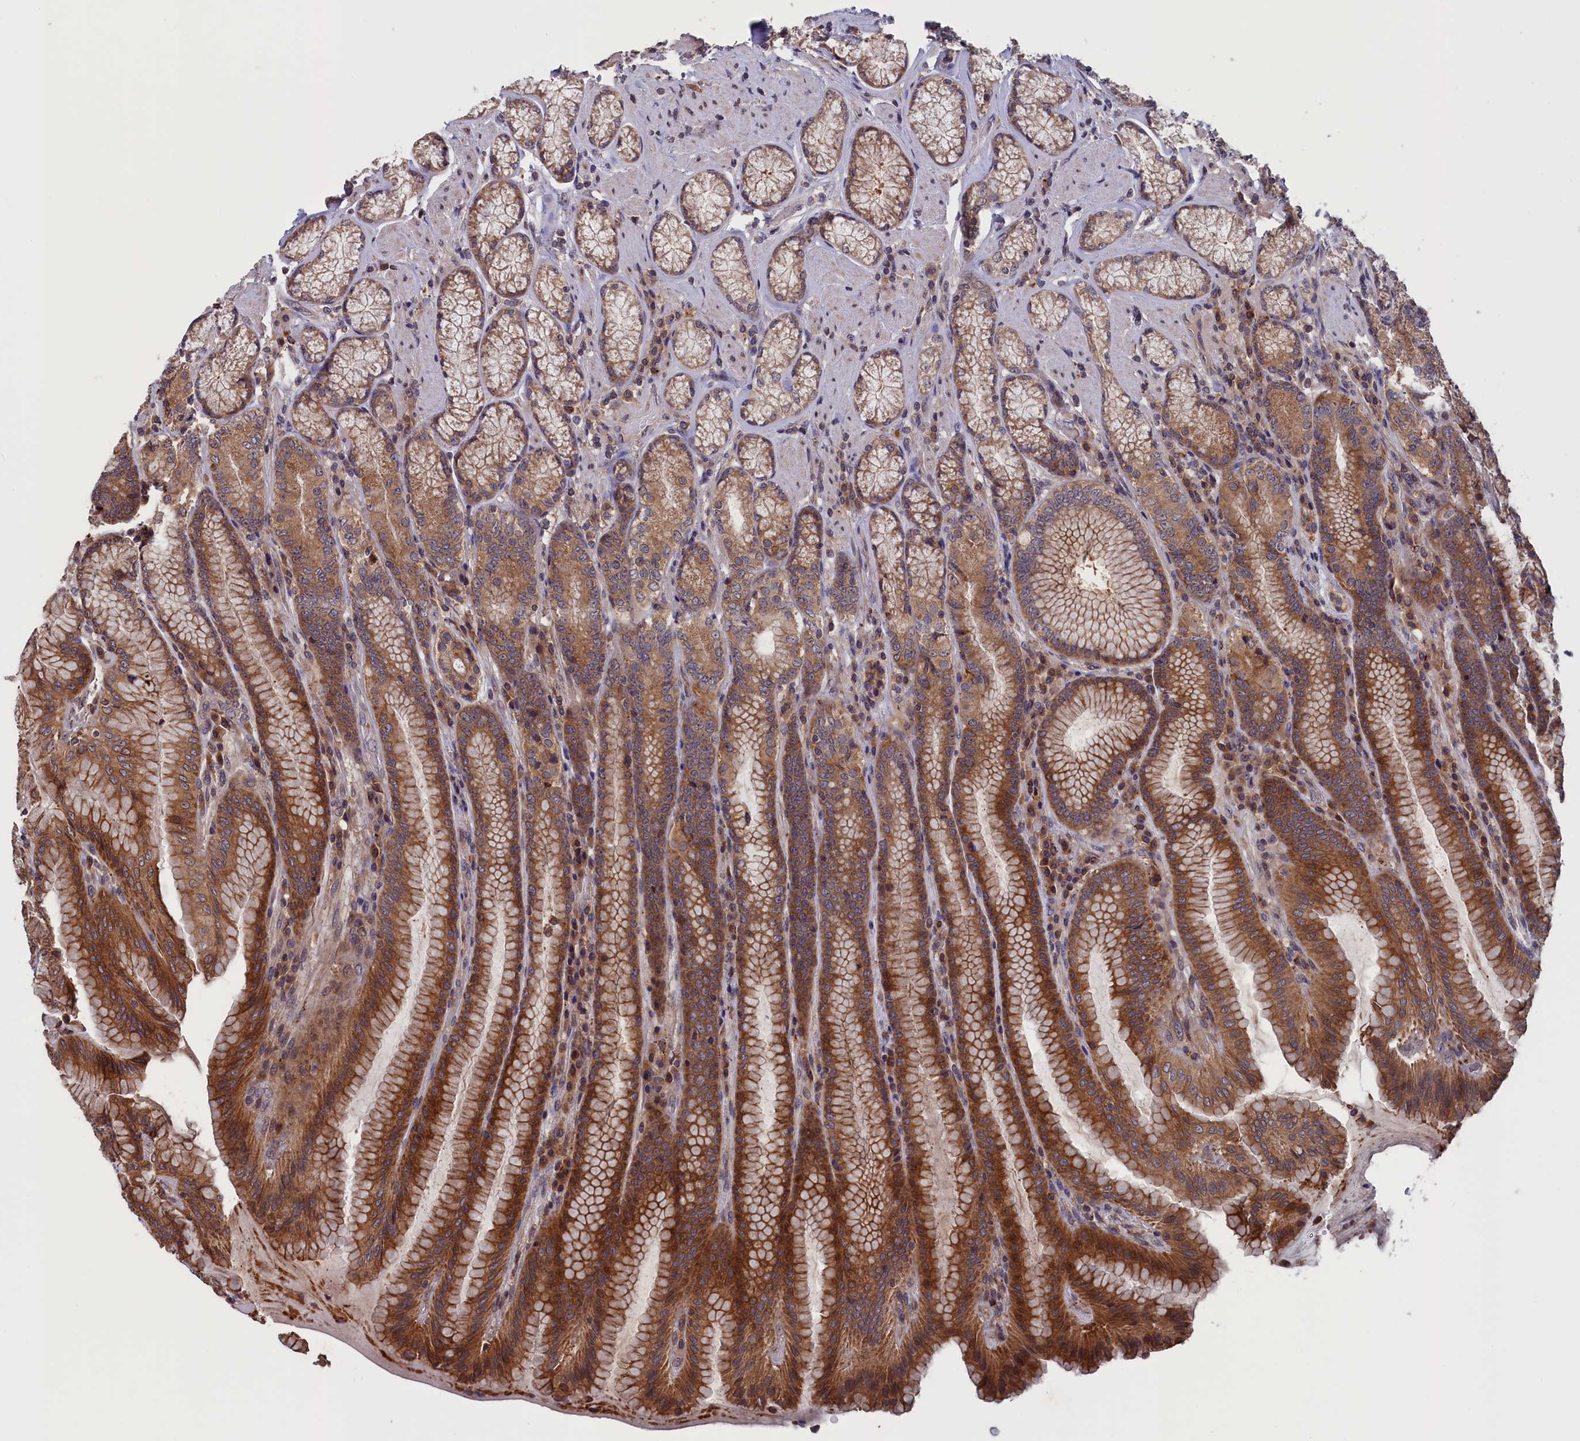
{"staining": {"intensity": "moderate", "quantity": ">75%", "location": "cytoplasmic/membranous"}, "tissue": "stomach", "cell_type": "Glandular cells", "image_type": "normal", "snomed": [{"axis": "morphology", "description": "Normal tissue, NOS"}, {"axis": "topography", "description": "Stomach, upper"}, {"axis": "topography", "description": "Stomach, lower"}], "caption": "High-magnification brightfield microscopy of normal stomach stained with DAB (3,3'-diaminobenzidine) (brown) and counterstained with hematoxylin (blue). glandular cells exhibit moderate cytoplasmic/membranous positivity is appreciated in approximately>75% of cells. Immunohistochemistry (ihc) stains the protein in brown and the nuclei are stained blue.", "gene": "CACTIN", "patient": {"sex": "female", "age": 76}}